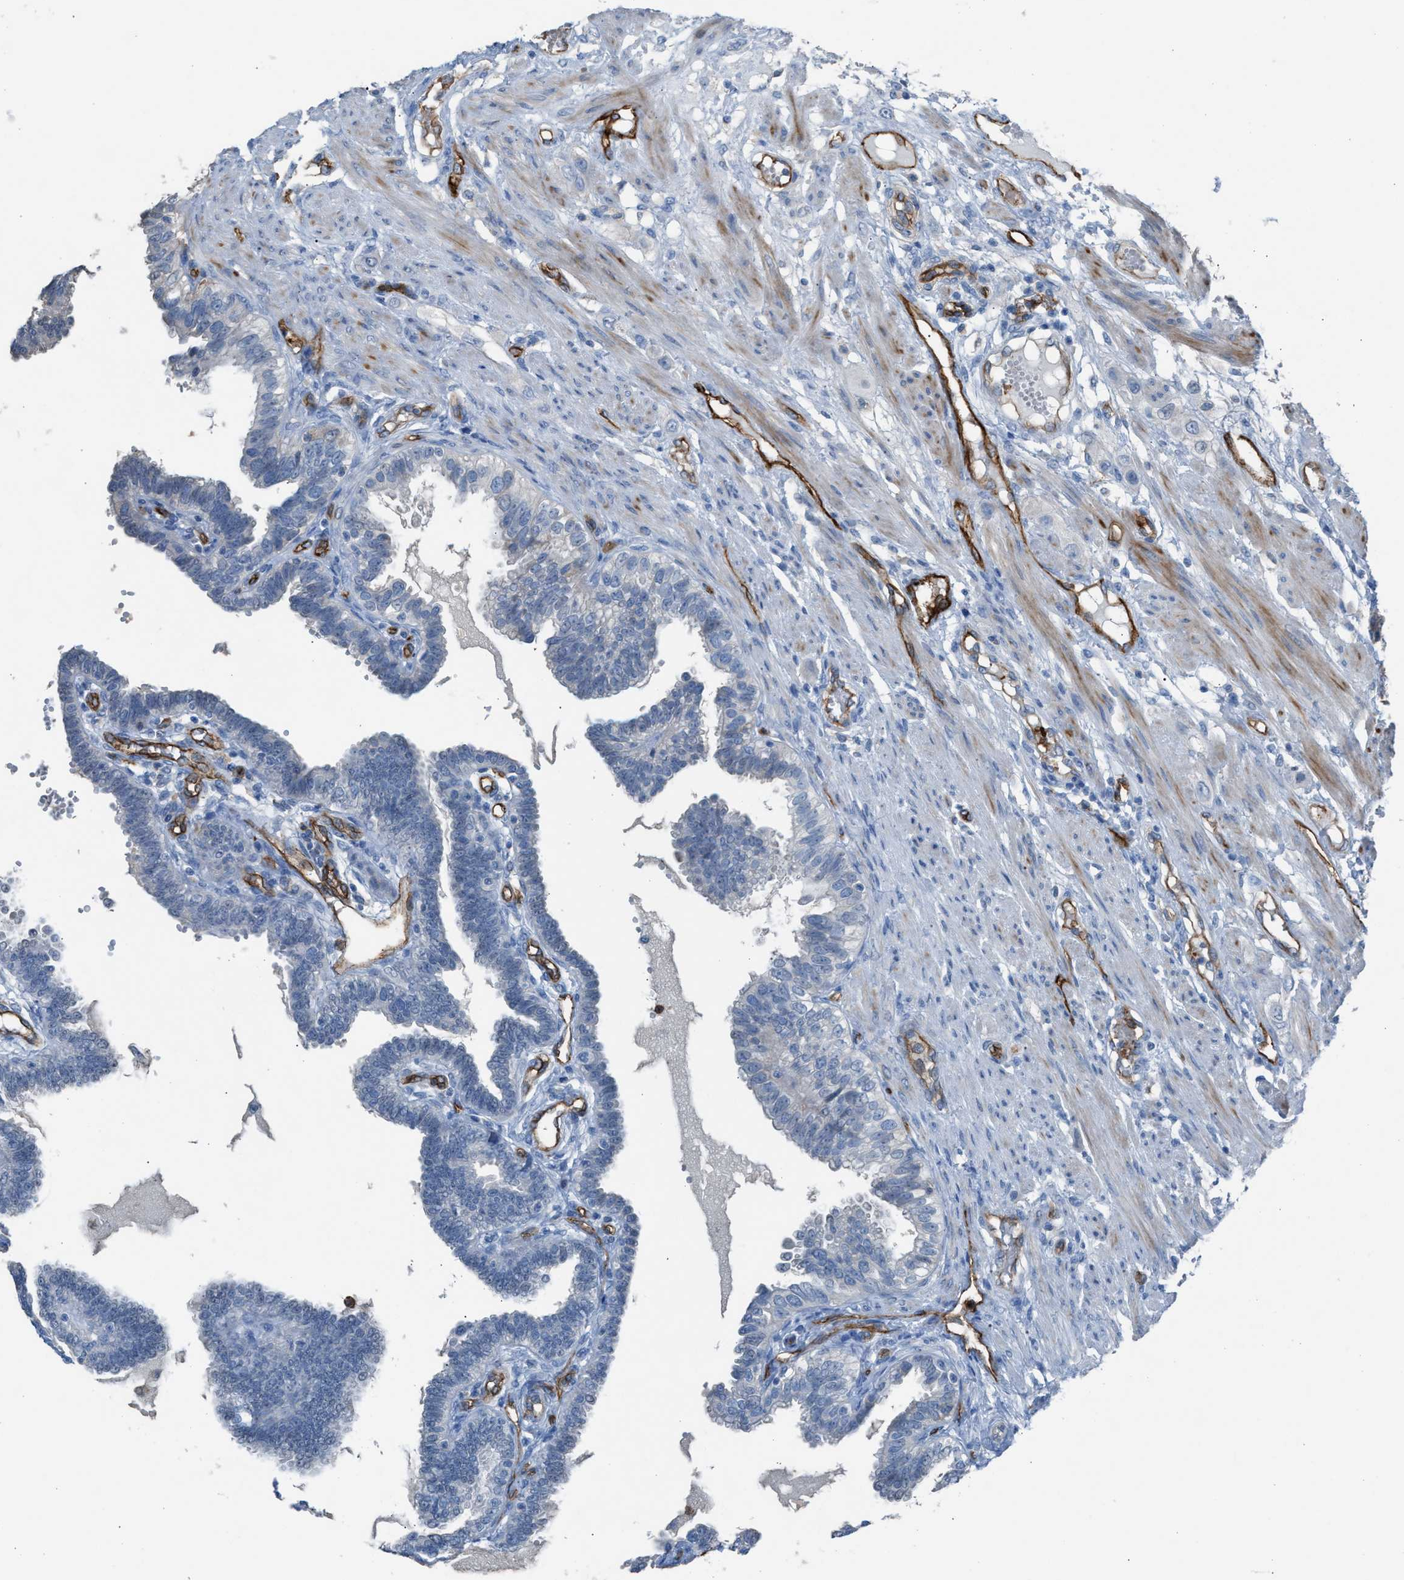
{"staining": {"intensity": "negative", "quantity": "none", "location": "none"}, "tissue": "fallopian tube", "cell_type": "Glandular cells", "image_type": "normal", "snomed": [{"axis": "morphology", "description": "Normal tissue, NOS"}, {"axis": "topography", "description": "Fallopian tube"}, {"axis": "topography", "description": "Placenta"}], "caption": "Benign fallopian tube was stained to show a protein in brown. There is no significant expression in glandular cells. (Stains: DAB (3,3'-diaminobenzidine) immunohistochemistry (IHC) with hematoxylin counter stain, Microscopy: brightfield microscopy at high magnification).", "gene": "DYSF", "patient": {"sex": "female", "age": 34}}